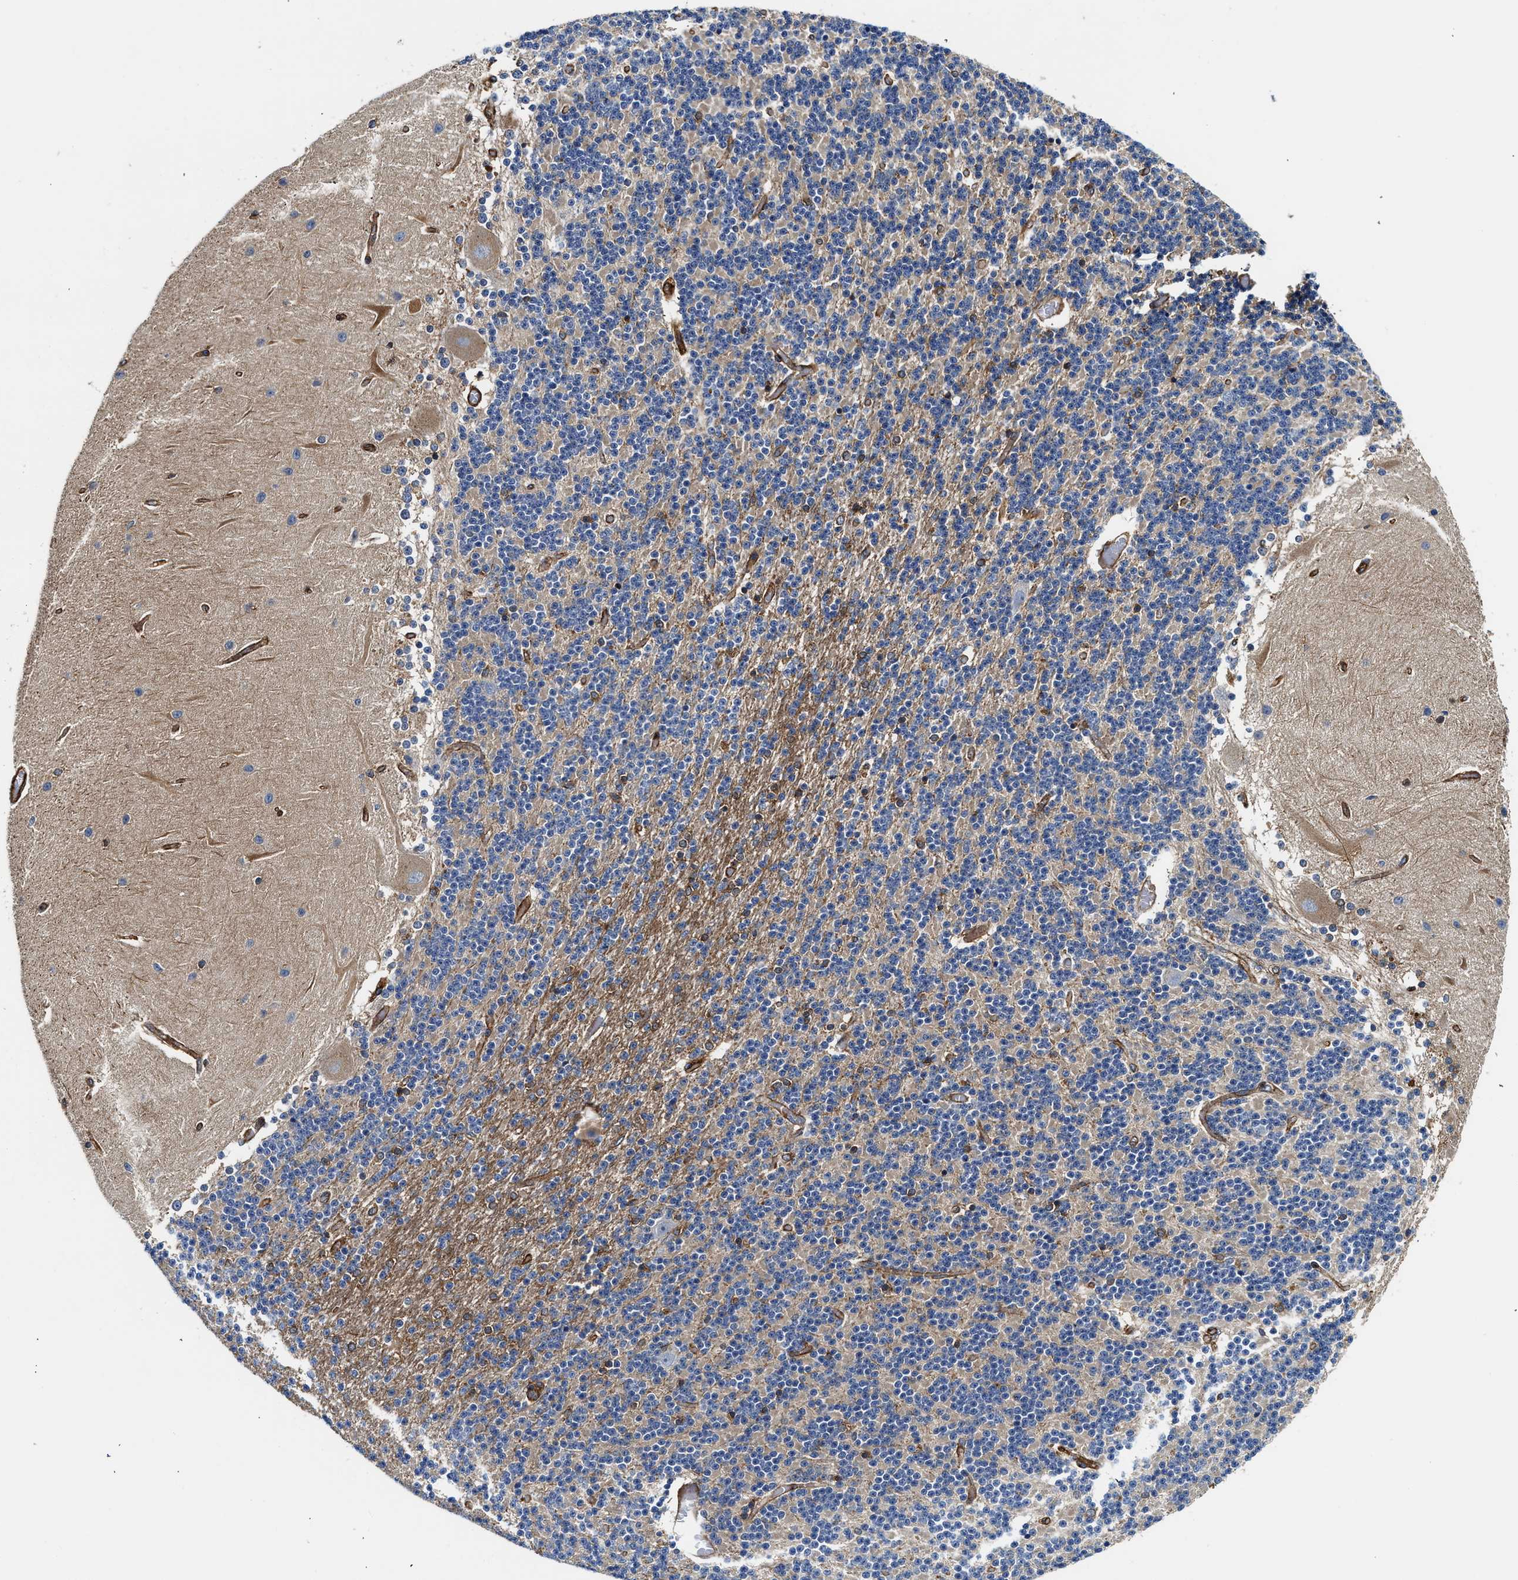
{"staining": {"intensity": "weak", "quantity": "25%-75%", "location": "cytoplasmic/membranous"}, "tissue": "cerebellum", "cell_type": "Cells in granular layer", "image_type": "normal", "snomed": [{"axis": "morphology", "description": "Normal tissue, NOS"}, {"axis": "topography", "description": "Cerebellum"}], "caption": "Protein analysis of unremarkable cerebellum demonstrates weak cytoplasmic/membranous positivity in about 25%-75% of cells in granular layer.", "gene": "HIP1", "patient": {"sex": "female", "age": 54}}